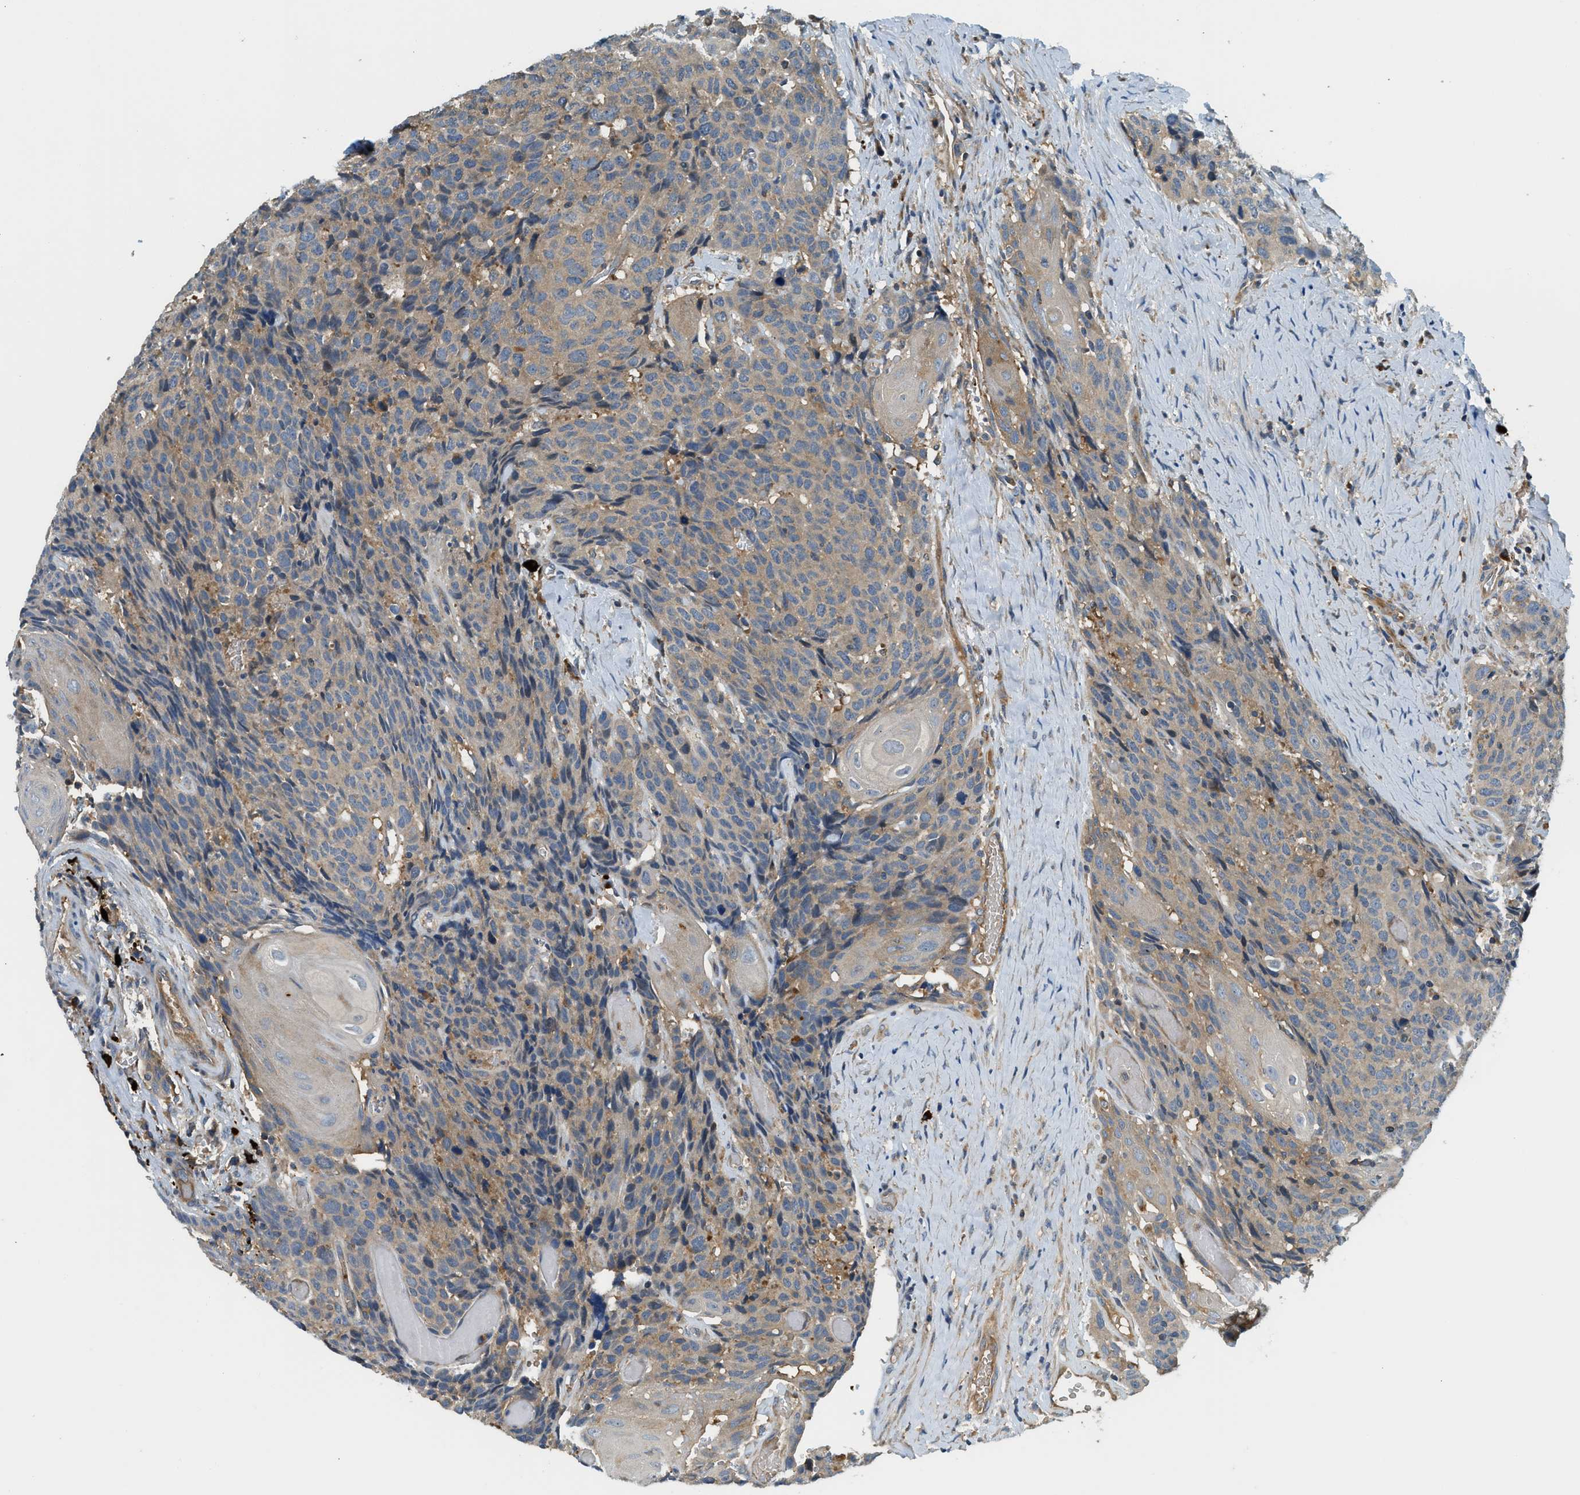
{"staining": {"intensity": "weak", "quantity": "25%-75%", "location": "cytoplasmic/membranous"}, "tissue": "head and neck cancer", "cell_type": "Tumor cells", "image_type": "cancer", "snomed": [{"axis": "morphology", "description": "Squamous cell carcinoma, NOS"}, {"axis": "topography", "description": "Head-Neck"}], "caption": "Brown immunohistochemical staining in human head and neck cancer (squamous cell carcinoma) reveals weak cytoplasmic/membranous expression in approximately 25%-75% of tumor cells.", "gene": "KCNK1", "patient": {"sex": "male", "age": 66}}